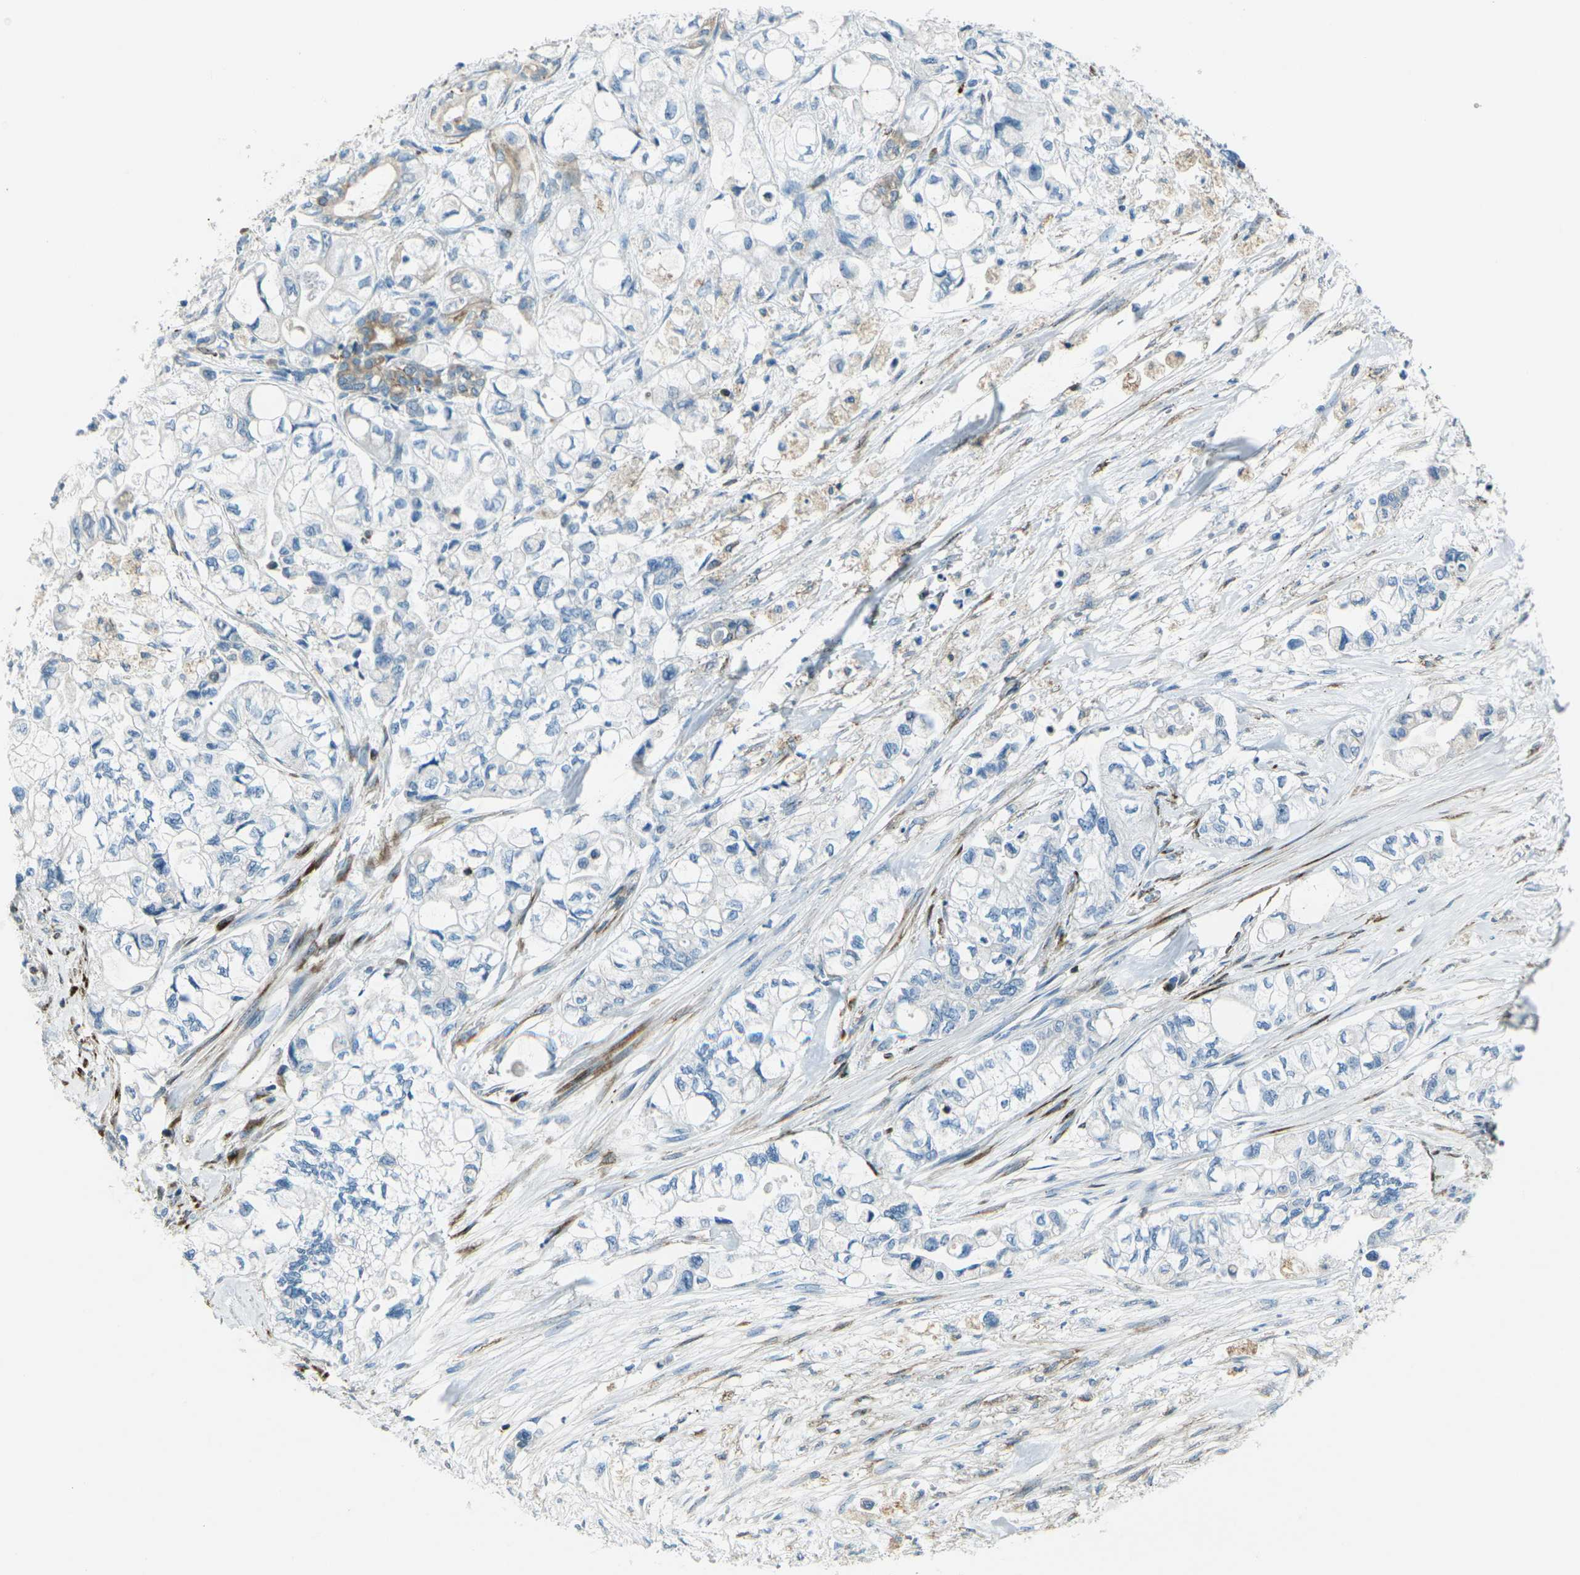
{"staining": {"intensity": "negative", "quantity": "none", "location": "none"}, "tissue": "pancreatic cancer", "cell_type": "Tumor cells", "image_type": "cancer", "snomed": [{"axis": "morphology", "description": "Adenocarcinoma, NOS"}, {"axis": "topography", "description": "Pancreas"}], "caption": "Human adenocarcinoma (pancreatic) stained for a protein using immunohistochemistry exhibits no positivity in tumor cells.", "gene": "CELSR2", "patient": {"sex": "male", "age": 79}}